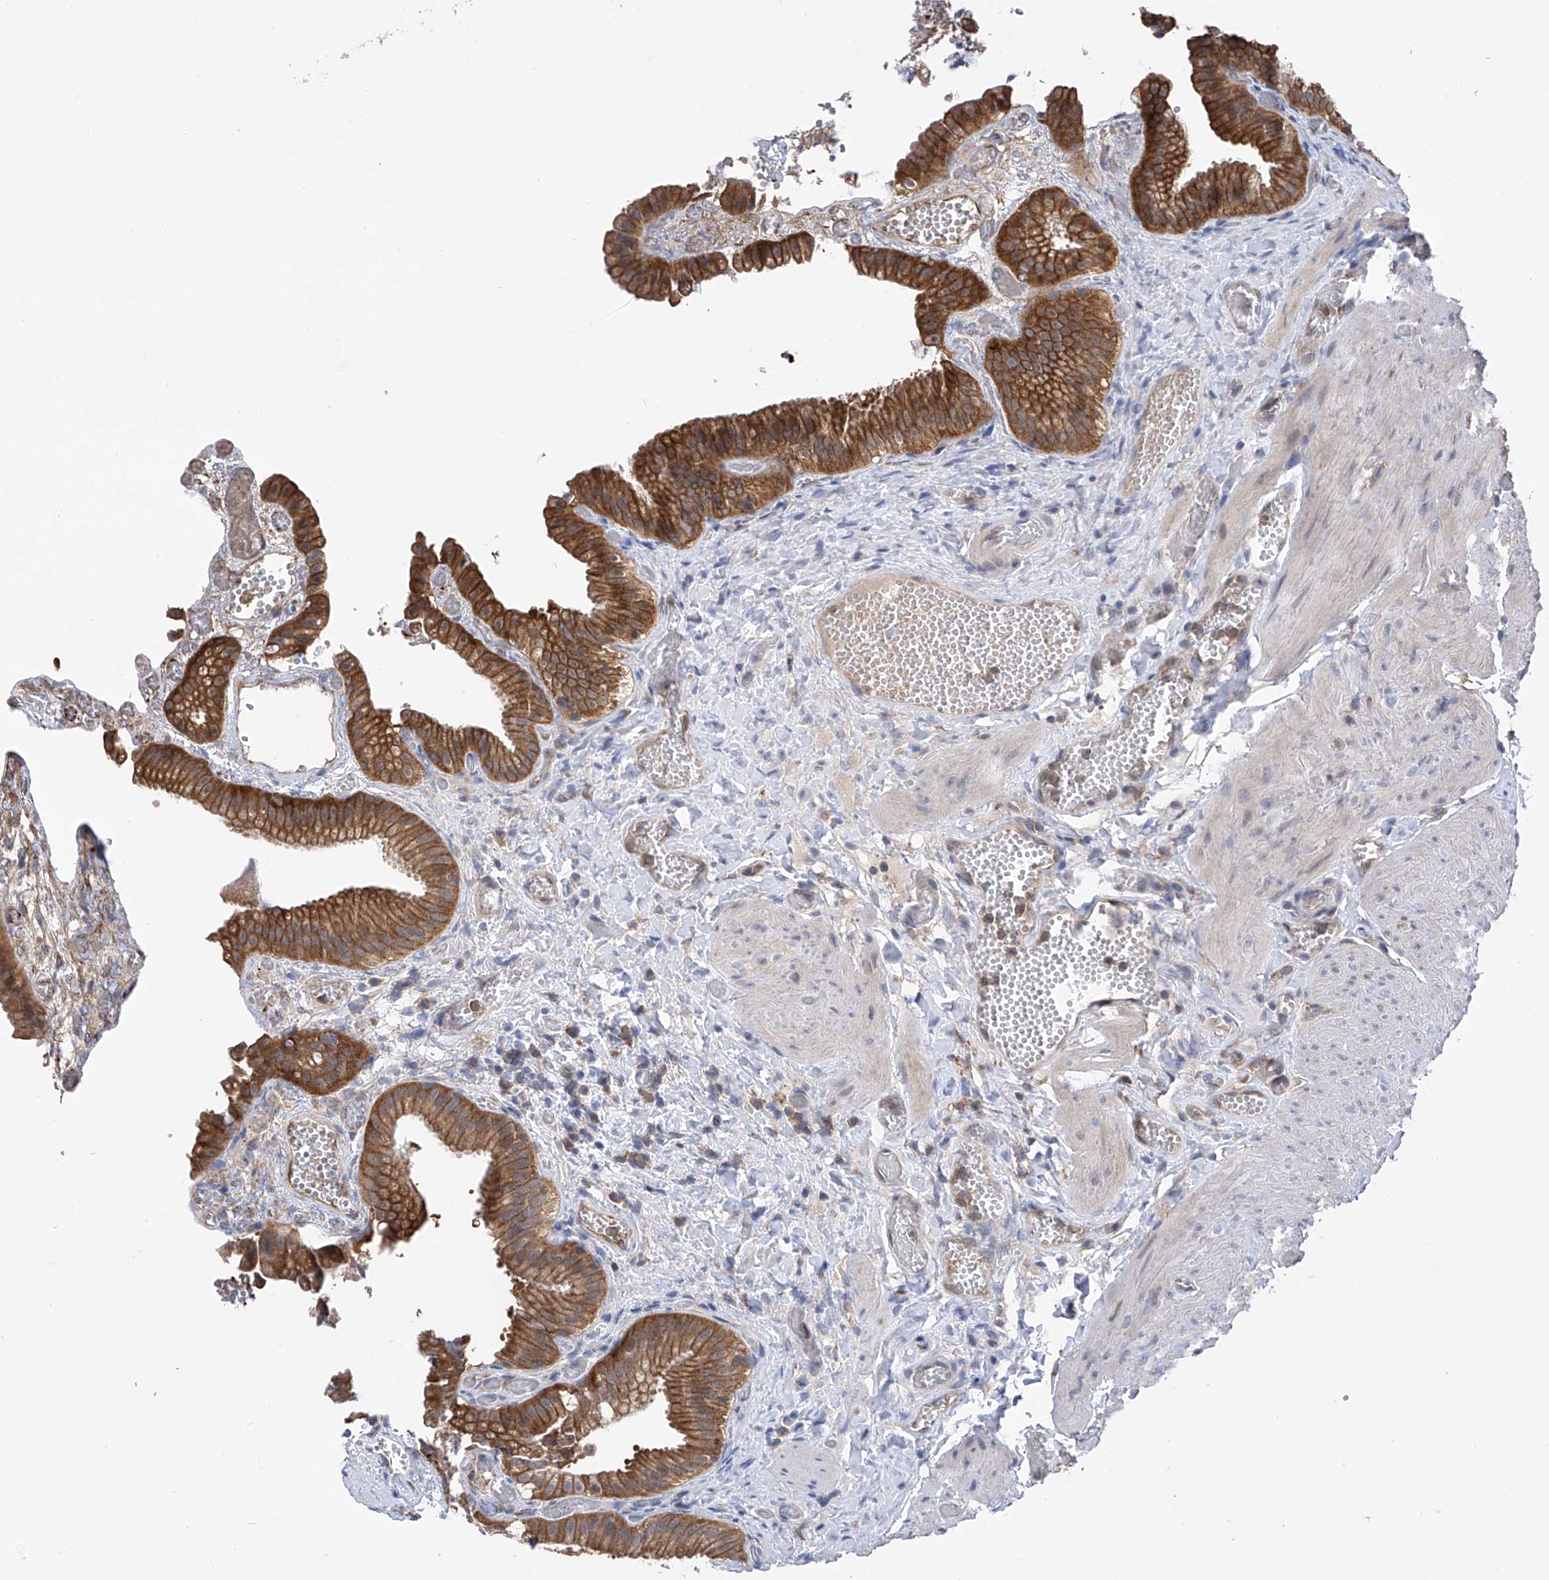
{"staining": {"intensity": "strong", "quantity": ">75%", "location": "cytoplasmic/membranous"}, "tissue": "gallbladder", "cell_type": "Glandular cells", "image_type": "normal", "snomed": [{"axis": "morphology", "description": "Normal tissue, NOS"}, {"axis": "topography", "description": "Gallbladder"}], "caption": "Protein expression analysis of benign human gallbladder reveals strong cytoplasmic/membranous expression in approximately >75% of glandular cells.", "gene": "CHPF", "patient": {"sex": "female", "age": 64}}